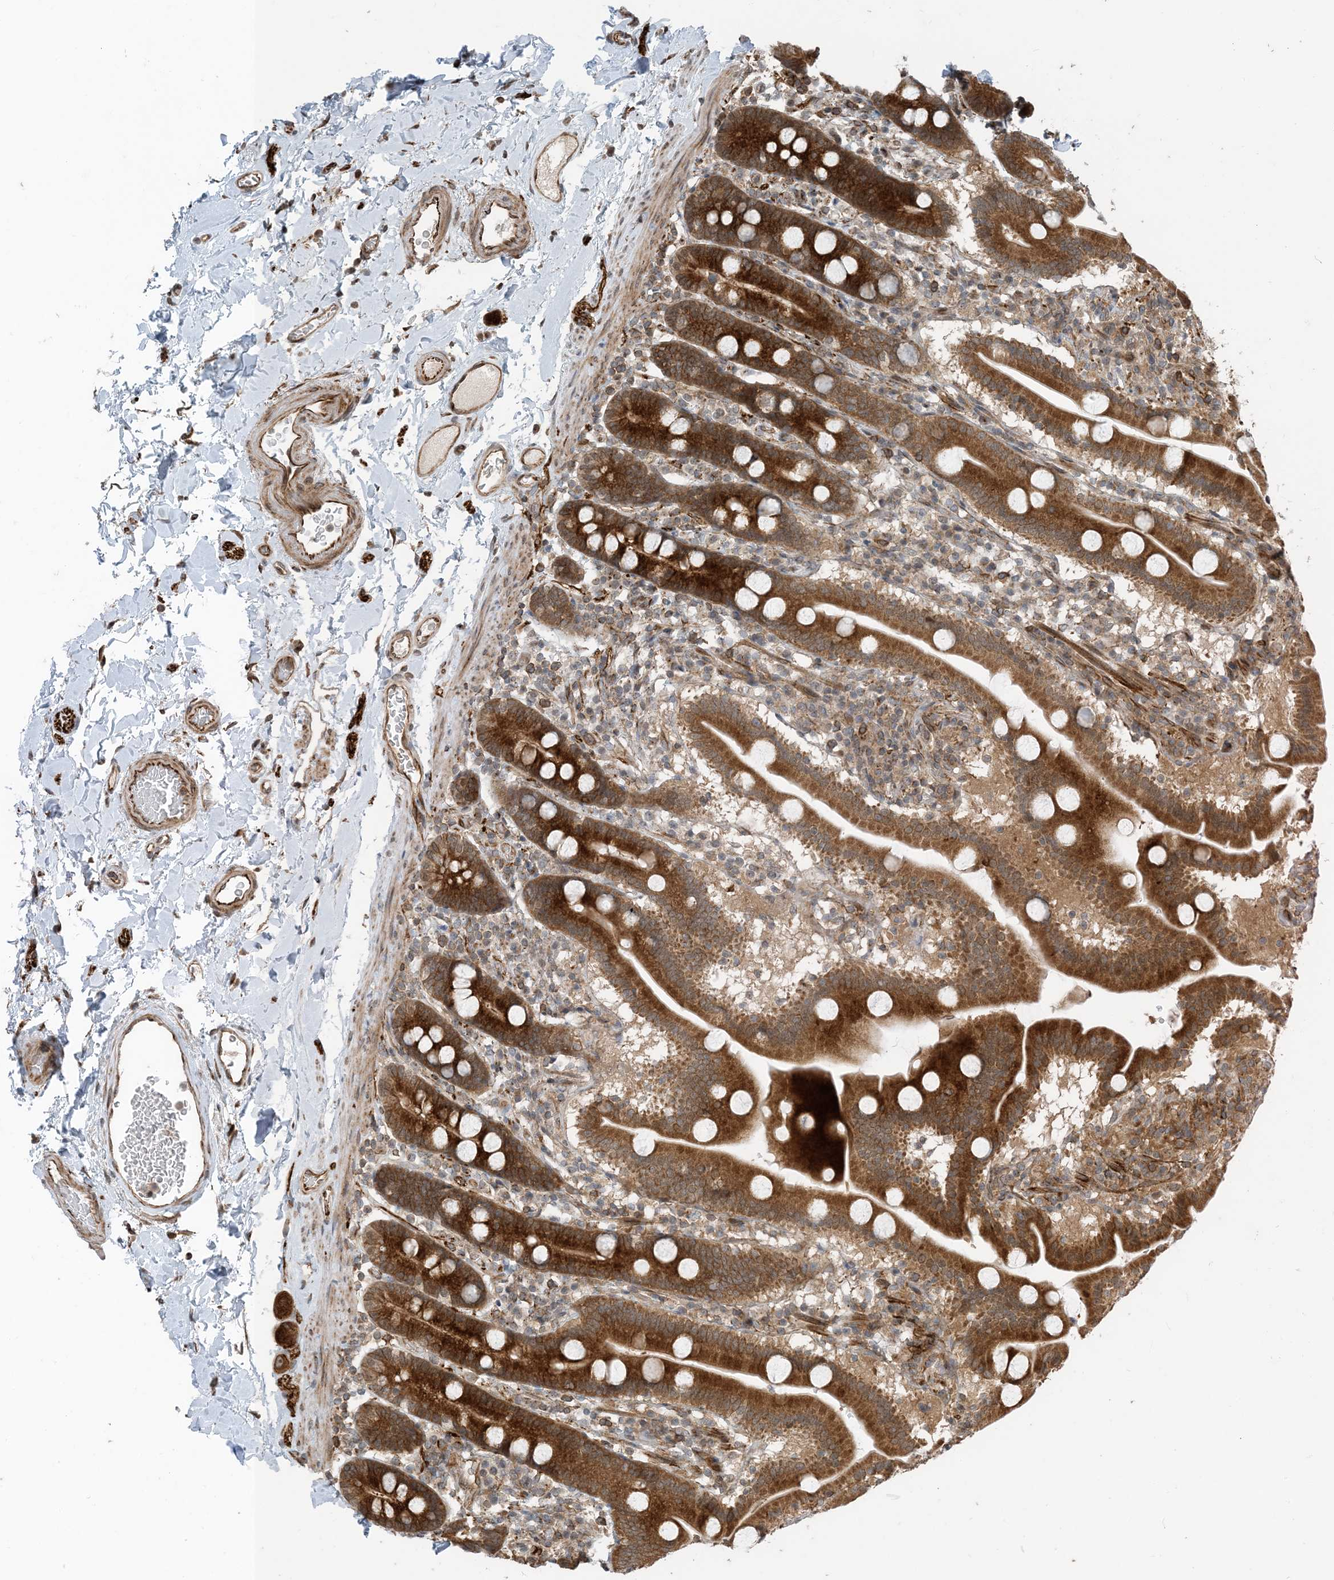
{"staining": {"intensity": "strong", "quantity": ">75%", "location": "cytoplasmic/membranous"}, "tissue": "duodenum", "cell_type": "Glandular cells", "image_type": "normal", "snomed": [{"axis": "morphology", "description": "Normal tissue, NOS"}, {"axis": "topography", "description": "Duodenum"}], "caption": "An immunohistochemistry (IHC) photomicrograph of unremarkable tissue is shown. Protein staining in brown highlights strong cytoplasmic/membranous positivity in duodenum within glandular cells.", "gene": "ZBTB3", "patient": {"sex": "male", "age": 55}}